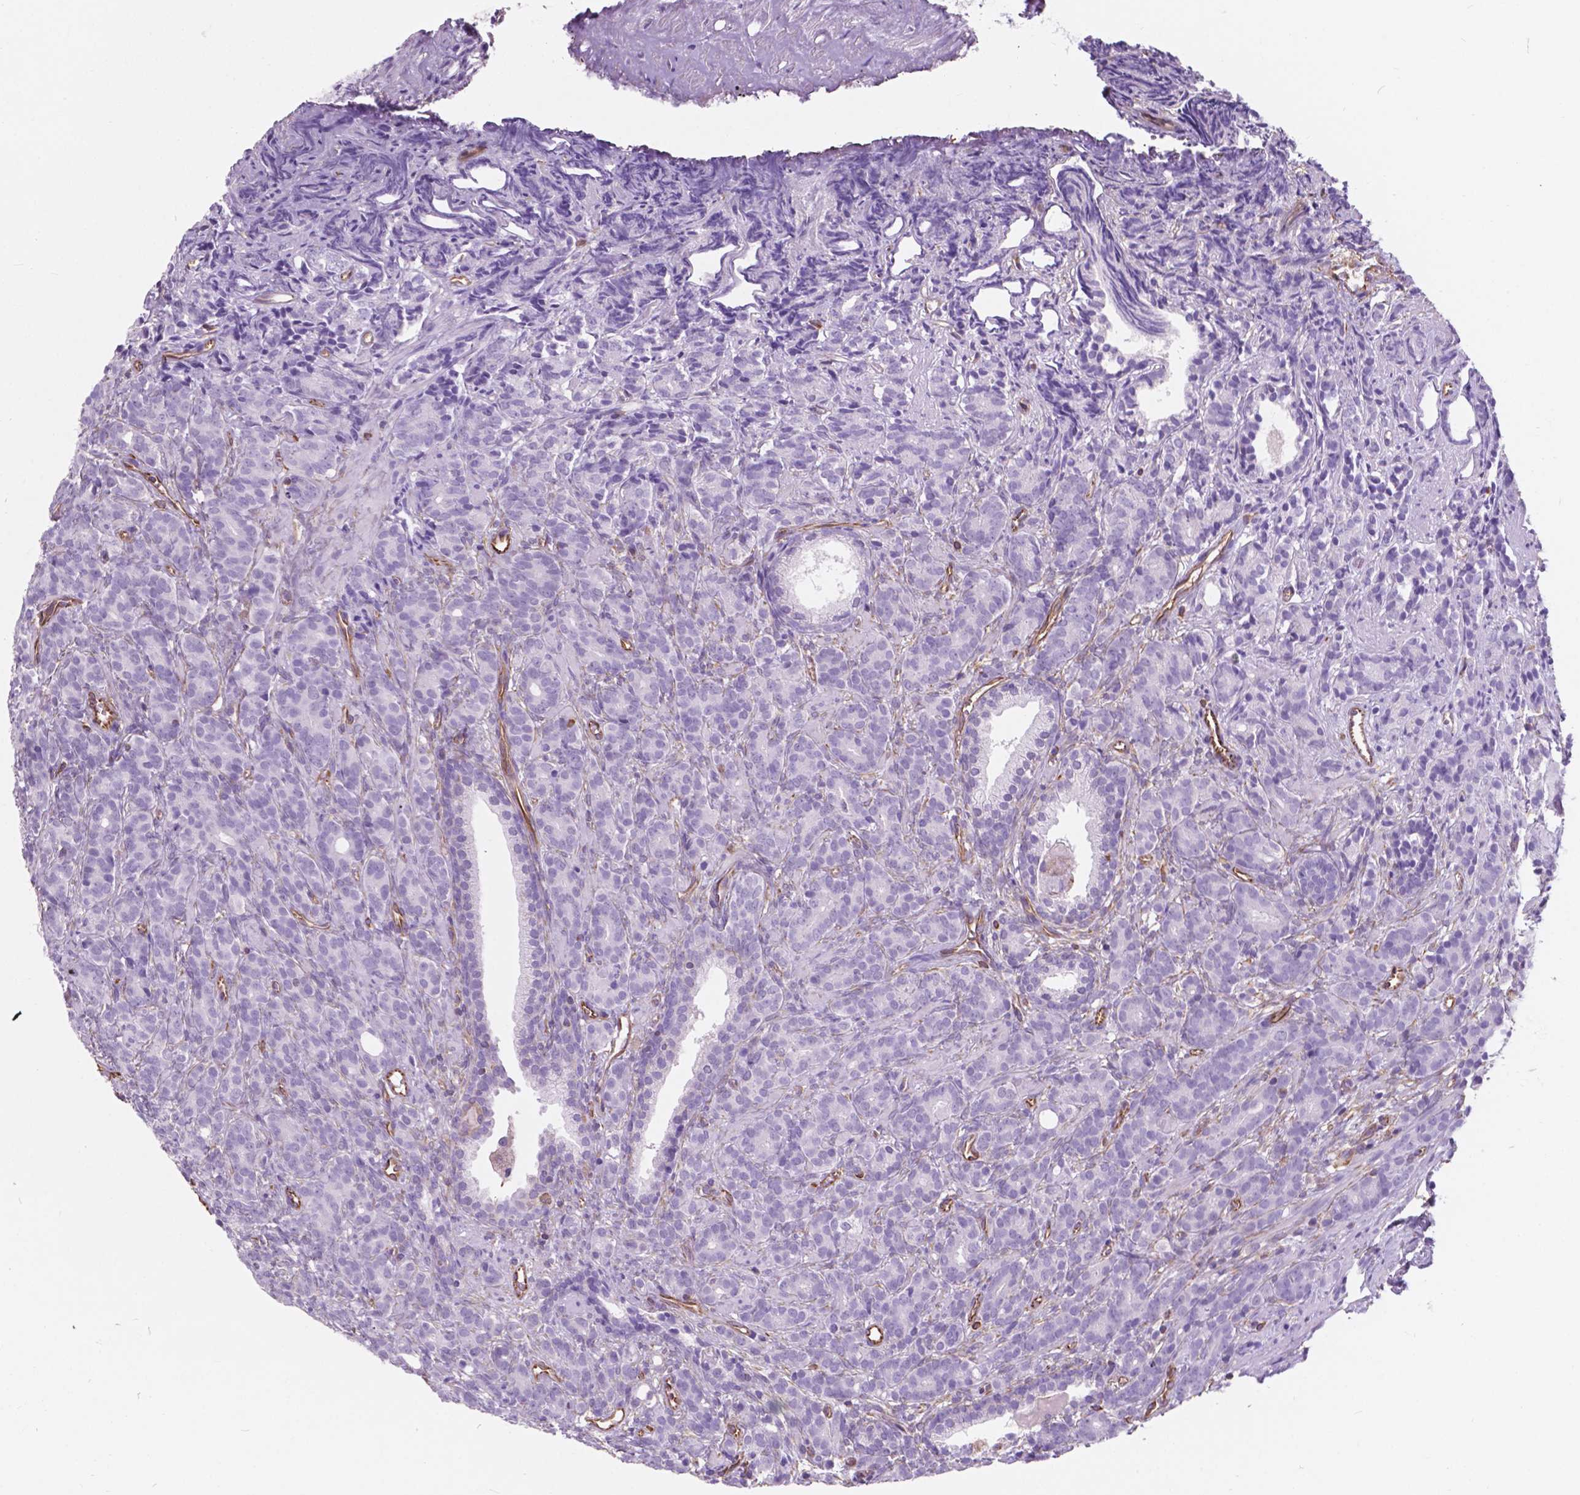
{"staining": {"intensity": "negative", "quantity": "none", "location": "none"}, "tissue": "prostate cancer", "cell_type": "Tumor cells", "image_type": "cancer", "snomed": [{"axis": "morphology", "description": "Adenocarcinoma, High grade"}, {"axis": "topography", "description": "Prostate"}], "caption": "There is no significant staining in tumor cells of prostate cancer (high-grade adenocarcinoma).", "gene": "AMOT", "patient": {"sex": "male", "age": 84}}